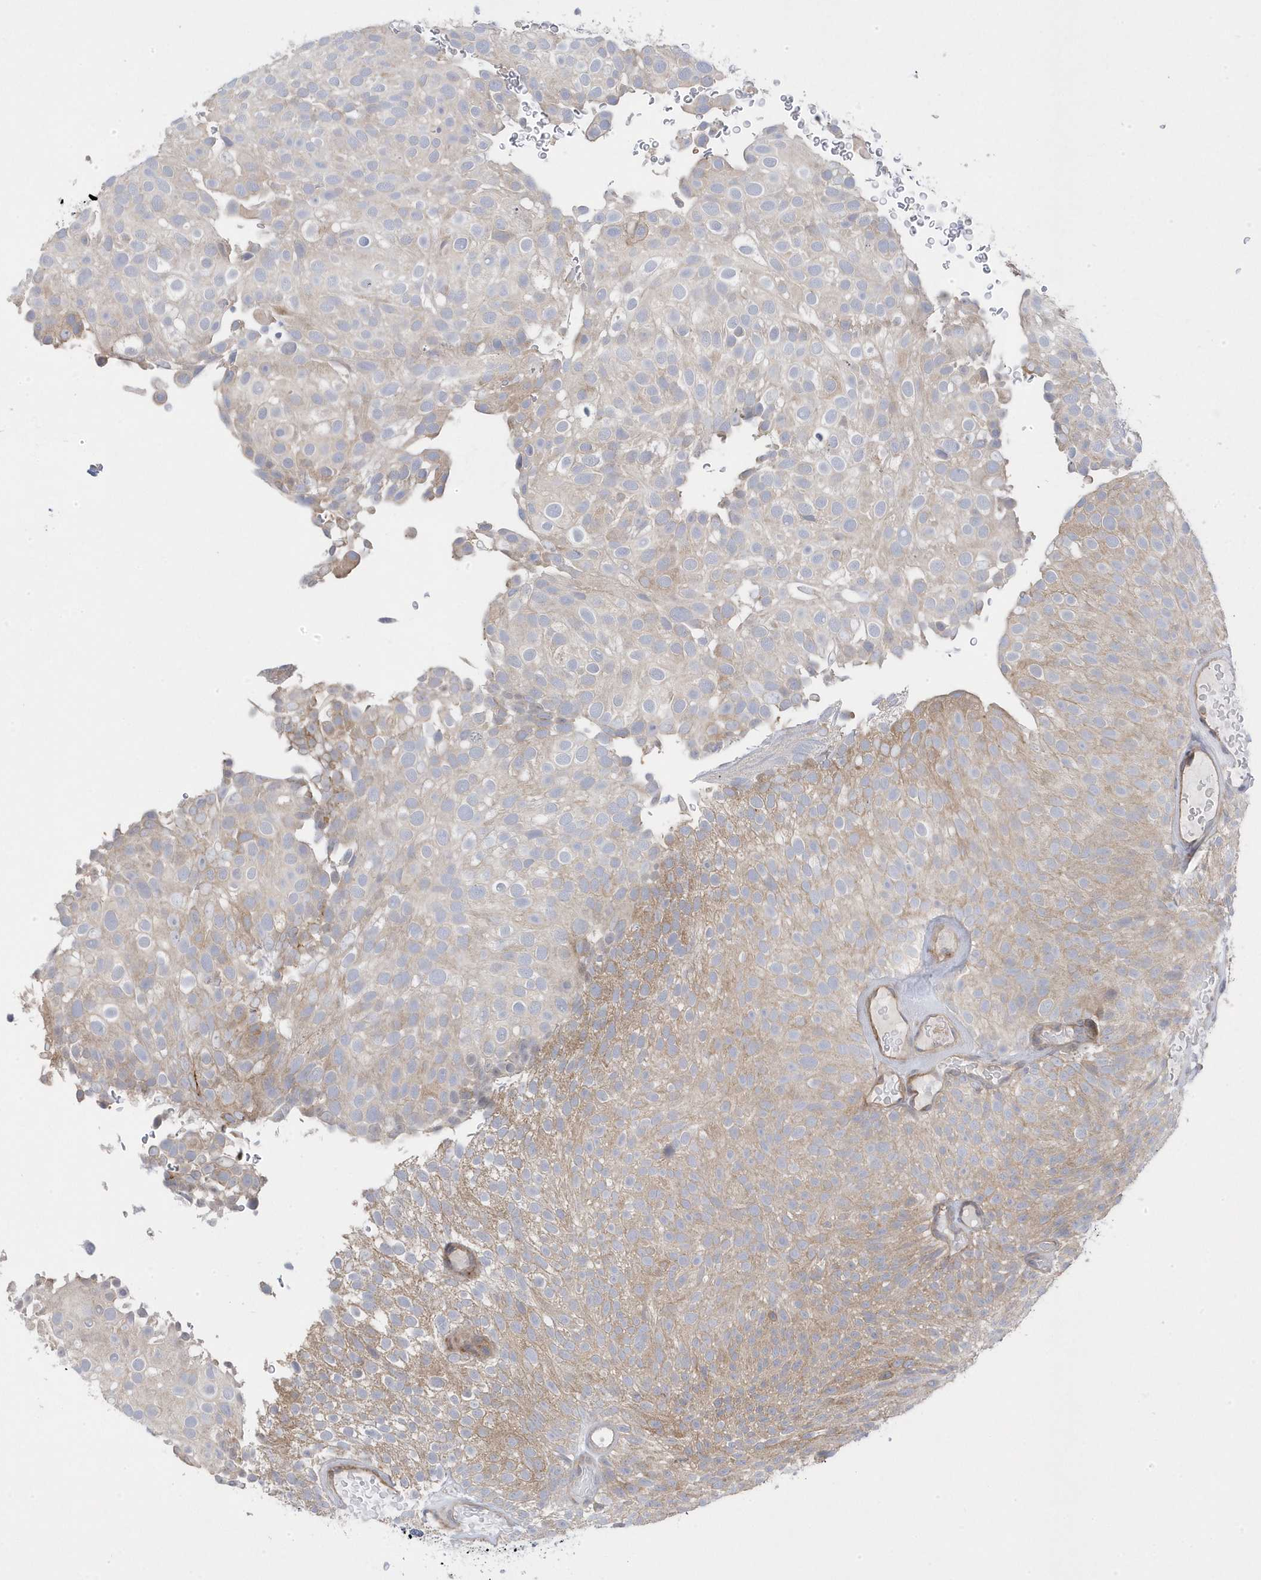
{"staining": {"intensity": "weak", "quantity": "25%-75%", "location": "cytoplasmic/membranous"}, "tissue": "urothelial cancer", "cell_type": "Tumor cells", "image_type": "cancer", "snomed": [{"axis": "morphology", "description": "Urothelial carcinoma, Low grade"}, {"axis": "topography", "description": "Urinary bladder"}], "caption": "Urothelial cancer tissue shows weak cytoplasmic/membranous expression in about 25%-75% of tumor cells, visualized by immunohistochemistry. (IHC, brightfield microscopy, high magnification).", "gene": "ANAPC1", "patient": {"sex": "male", "age": 78}}